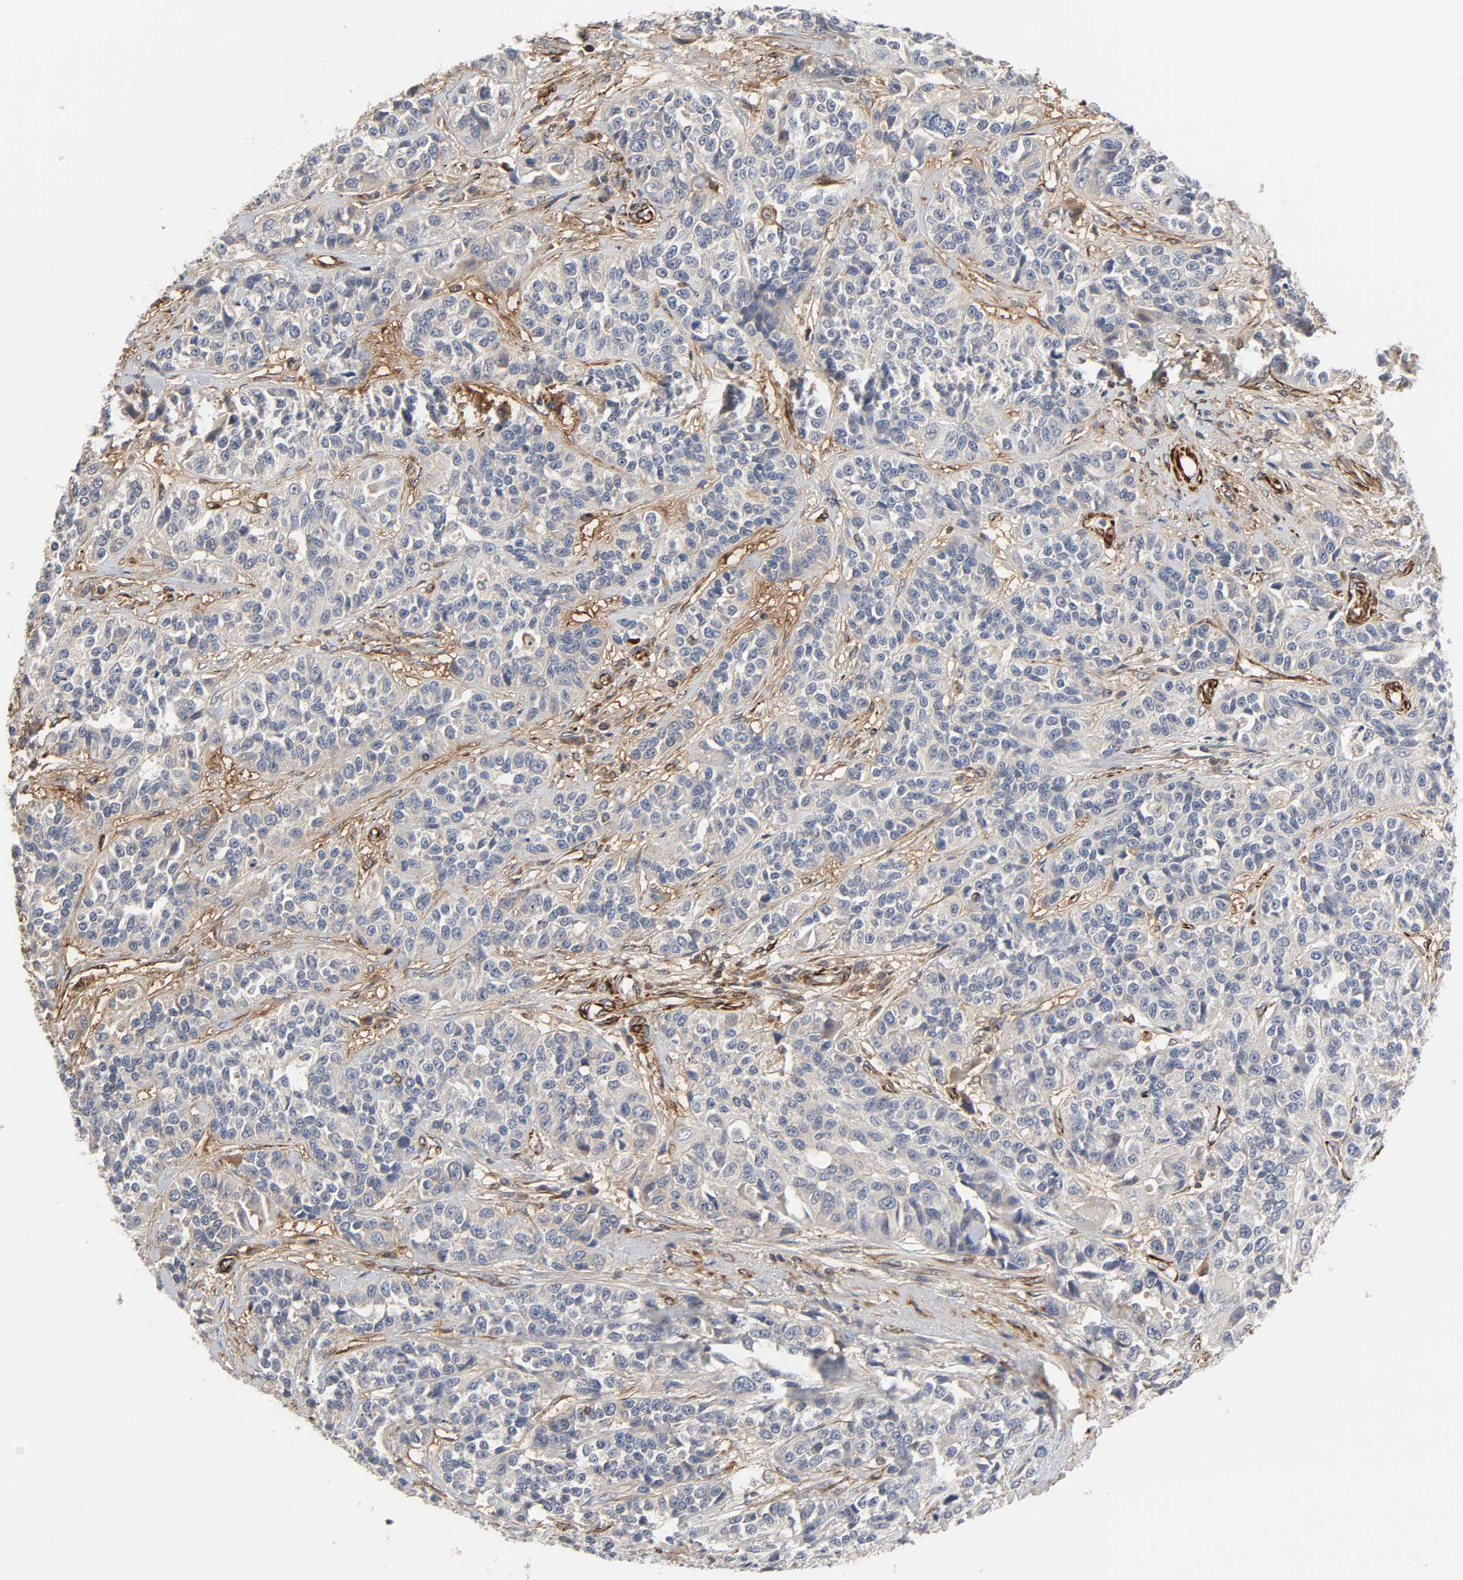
{"staining": {"intensity": "weak", "quantity": "<25%", "location": "cytoplasmic/membranous"}, "tissue": "urothelial cancer", "cell_type": "Tumor cells", "image_type": "cancer", "snomed": [{"axis": "morphology", "description": "Urothelial carcinoma, High grade"}, {"axis": "topography", "description": "Urinary bladder"}], "caption": "Immunohistochemical staining of human high-grade urothelial carcinoma displays no significant staining in tumor cells.", "gene": "FAM118A", "patient": {"sex": "female", "age": 81}}